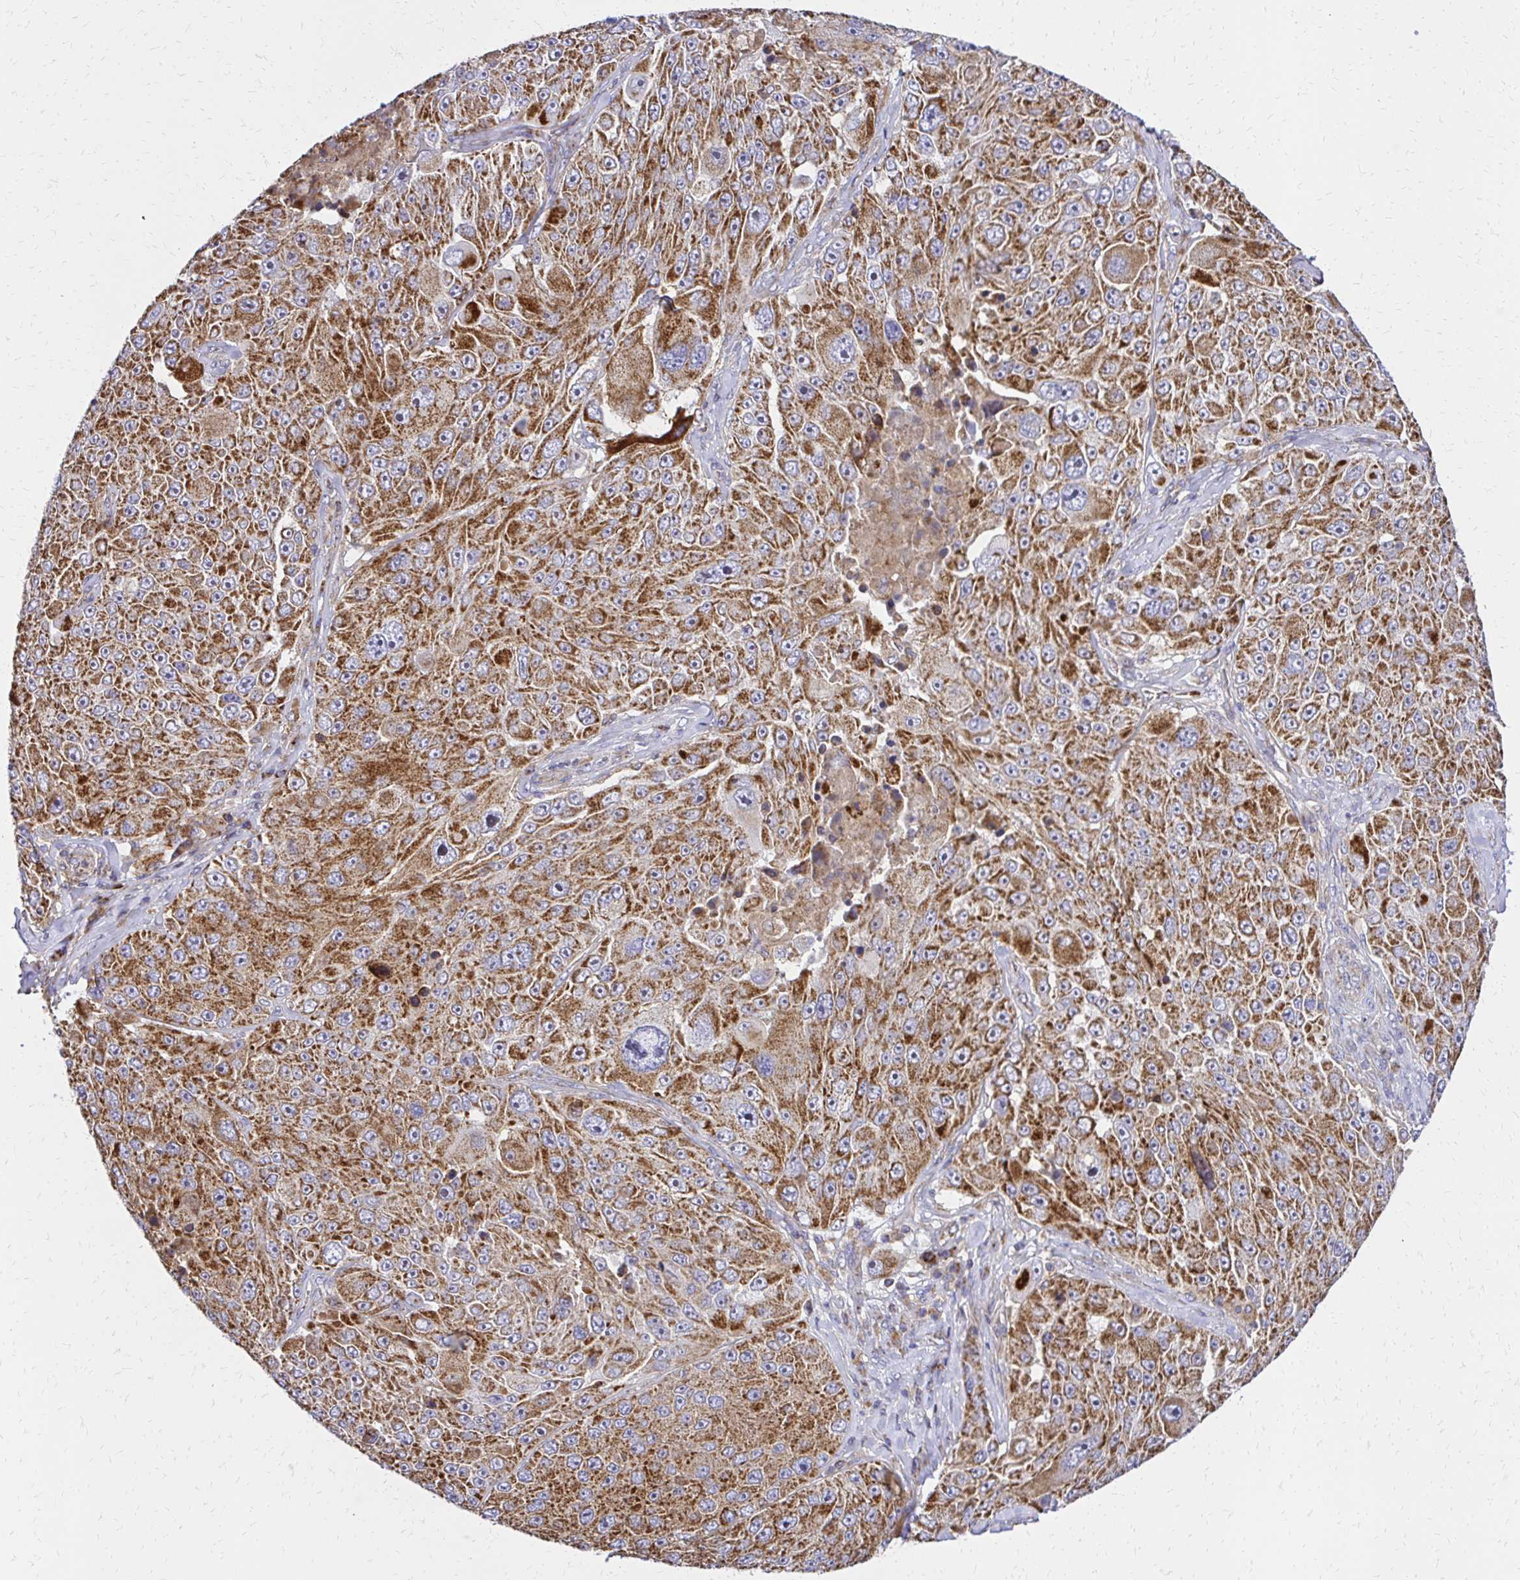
{"staining": {"intensity": "moderate", "quantity": ">75%", "location": "cytoplasmic/membranous"}, "tissue": "melanoma", "cell_type": "Tumor cells", "image_type": "cancer", "snomed": [{"axis": "morphology", "description": "Malignant melanoma, Metastatic site"}, {"axis": "topography", "description": "Lymph node"}], "caption": "Moderate cytoplasmic/membranous protein expression is present in about >75% of tumor cells in melanoma.", "gene": "MRPL13", "patient": {"sex": "male", "age": 62}}